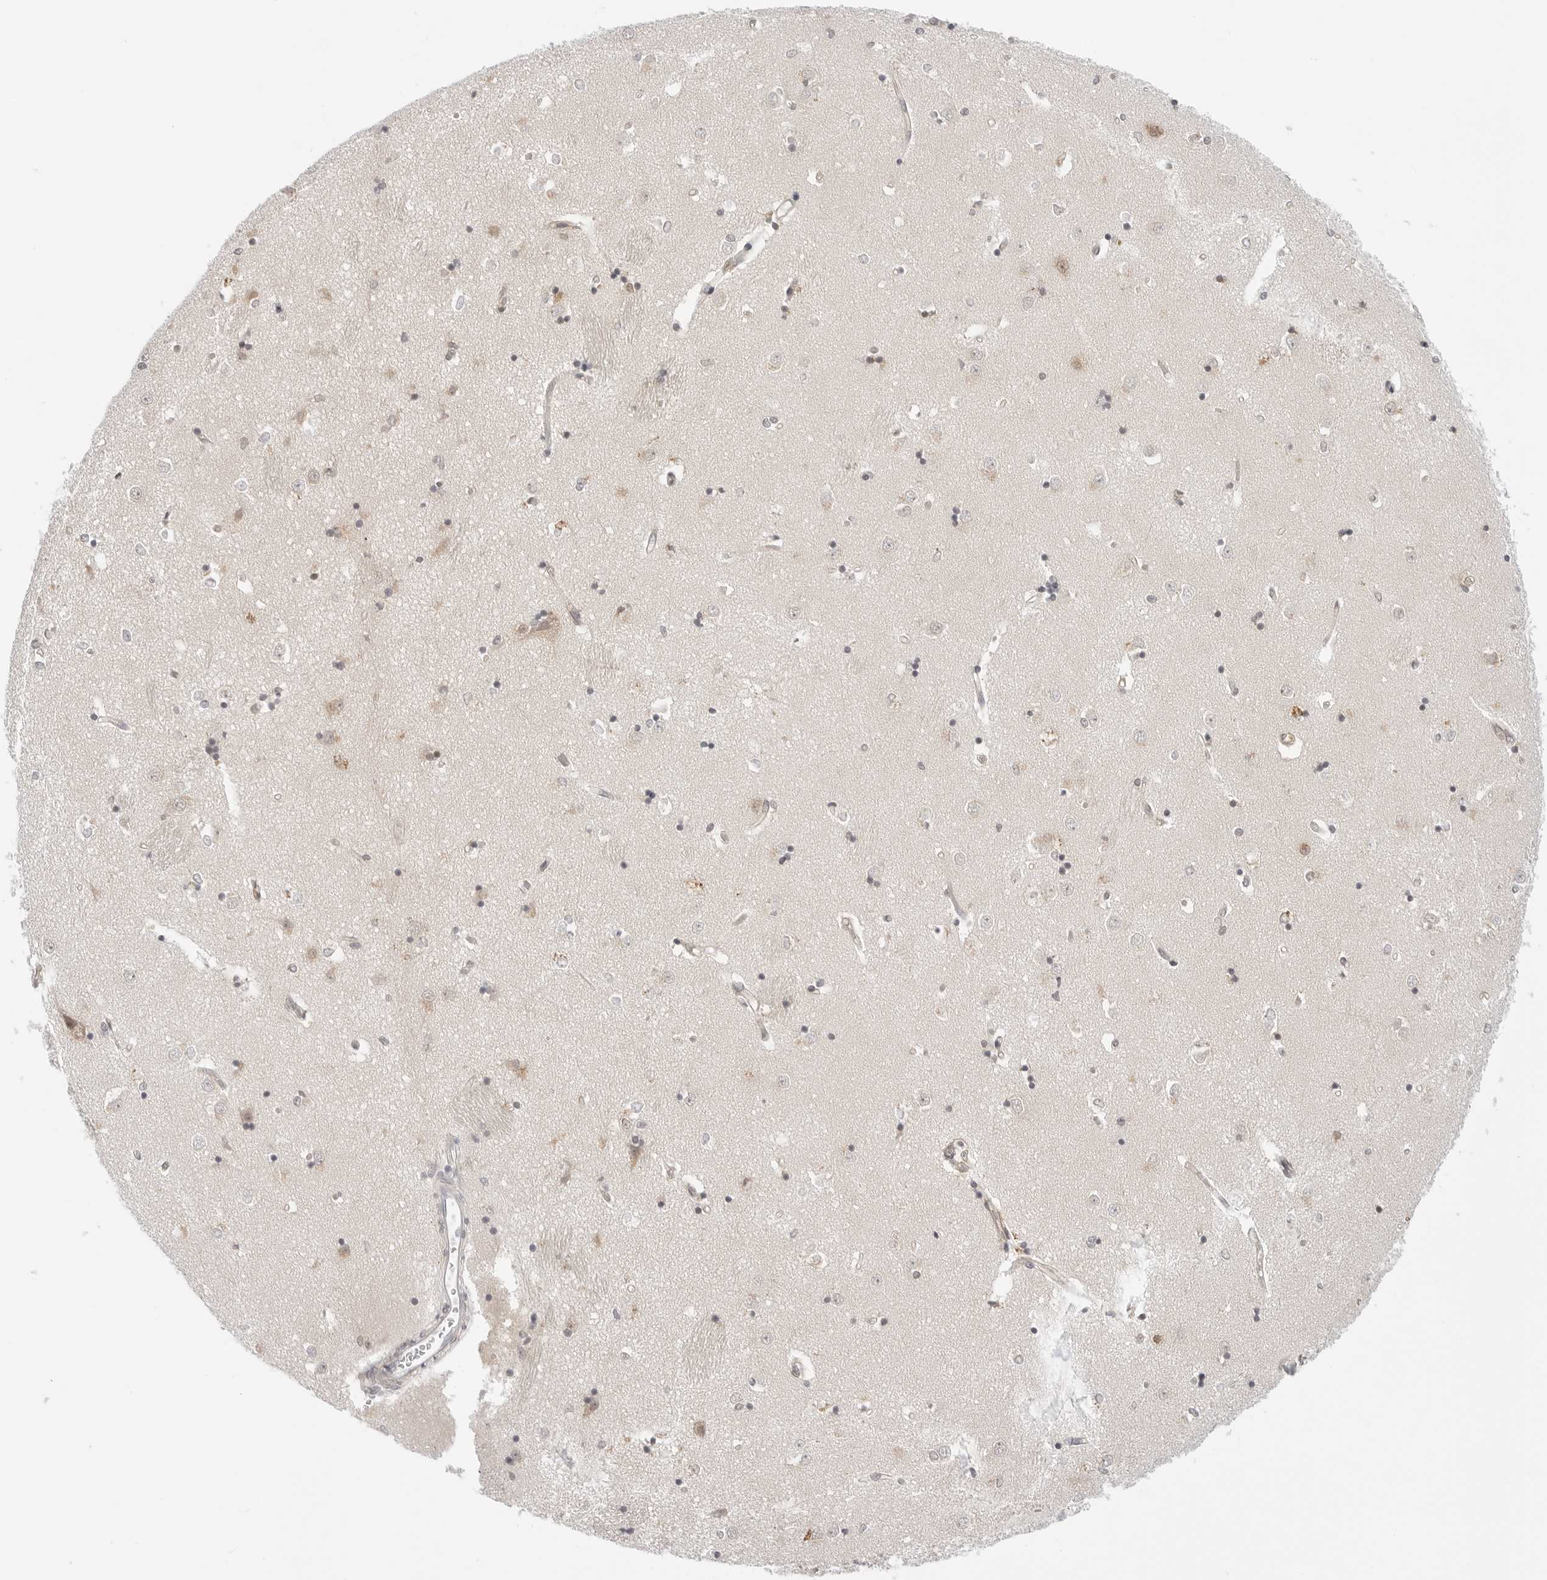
{"staining": {"intensity": "weak", "quantity": "25%-75%", "location": "cytoplasmic/membranous,nuclear"}, "tissue": "caudate", "cell_type": "Glial cells", "image_type": "normal", "snomed": [{"axis": "morphology", "description": "Normal tissue, NOS"}, {"axis": "topography", "description": "Lateral ventricle wall"}], "caption": "The image reveals staining of normal caudate, revealing weak cytoplasmic/membranous,nuclear protein expression (brown color) within glial cells.", "gene": "NUDC", "patient": {"sex": "male", "age": 45}}